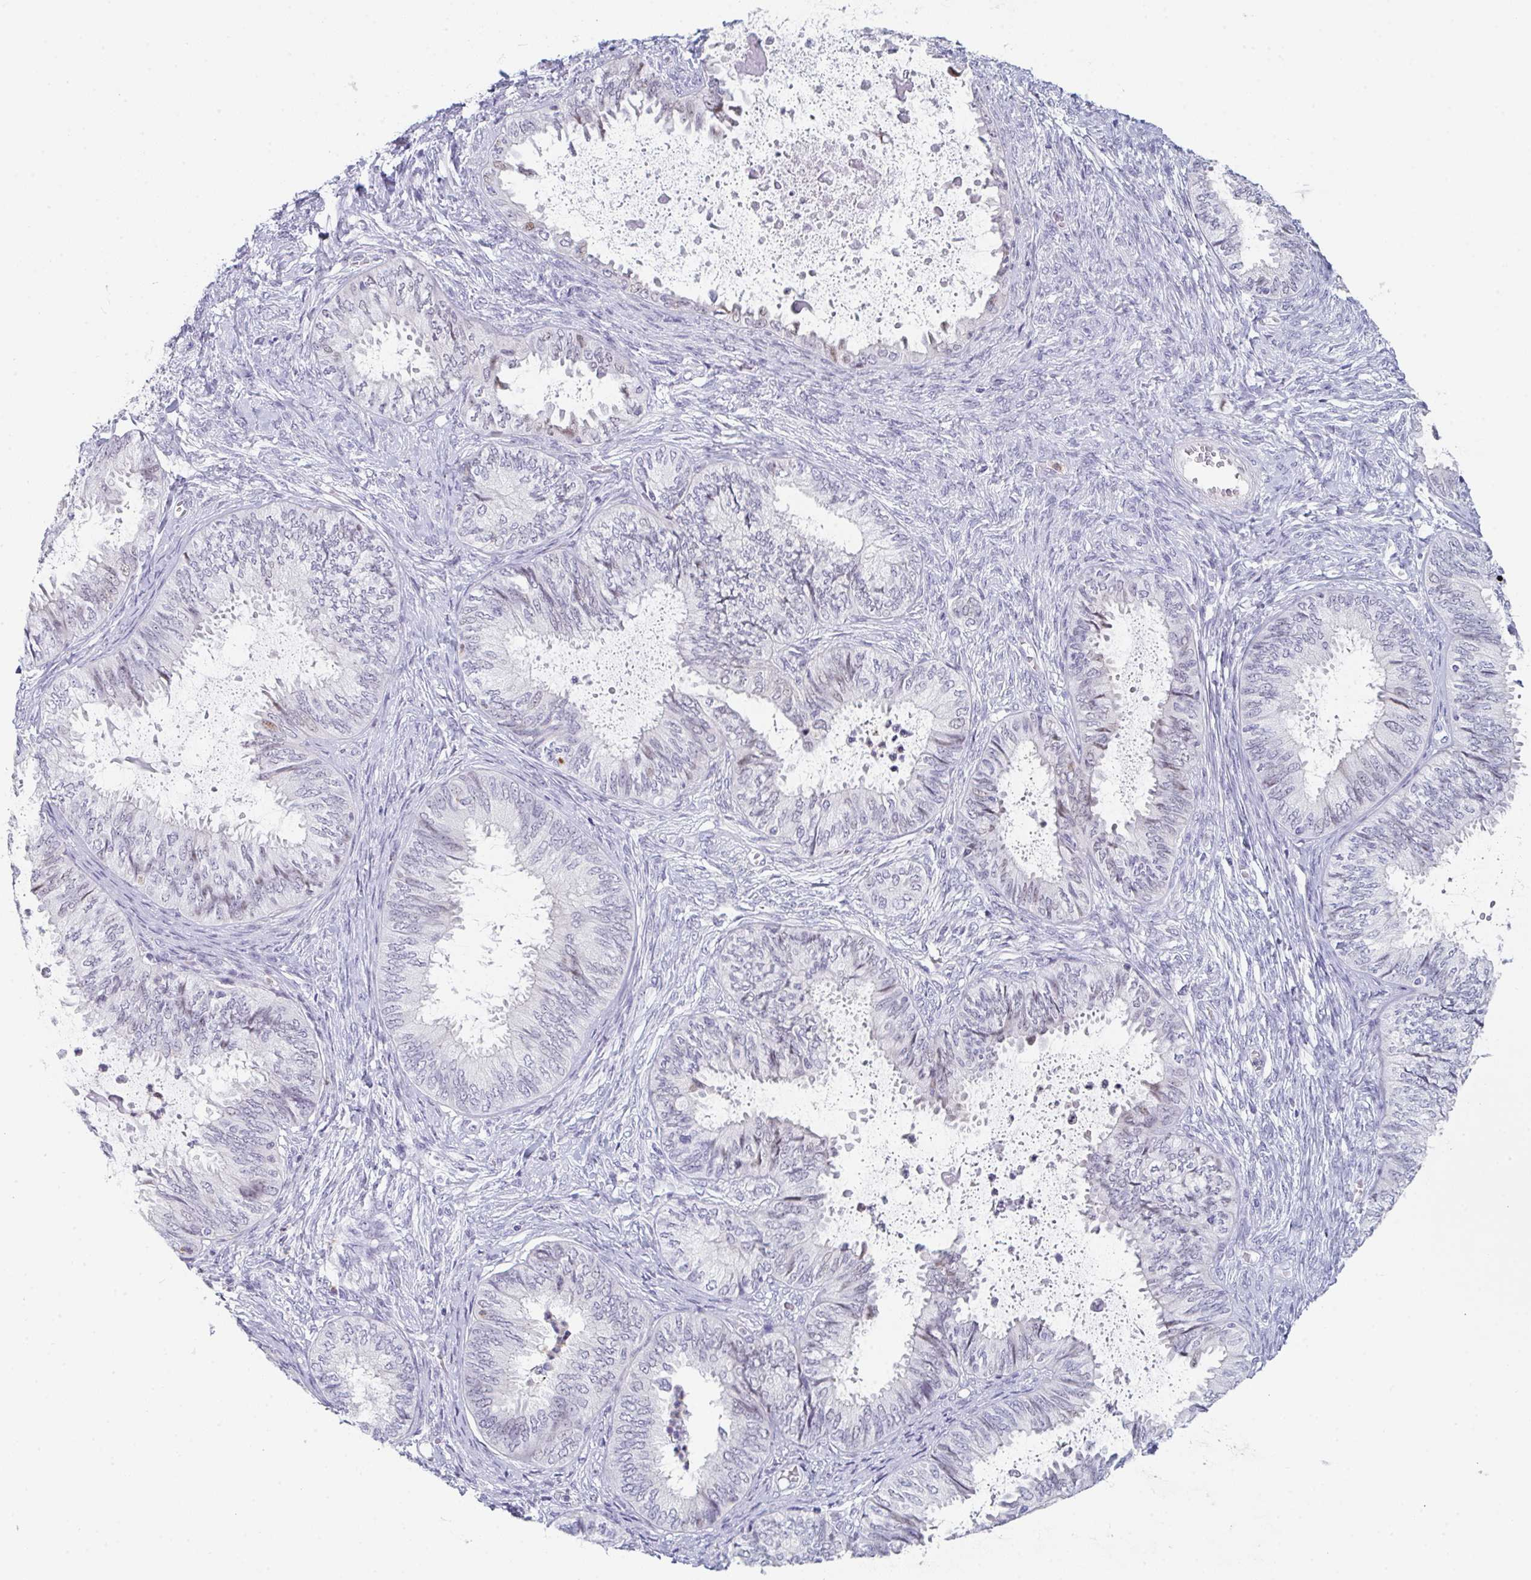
{"staining": {"intensity": "negative", "quantity": "none", "location": "none"}, "tissue": "ovarian cancer", "cell_type": "Tumor cells", "image_type": "cancer", "snomed": [{"axis": "morphology", "description": "Carcinoma, endometroid"}, {"axis": "topography", "description": "Ovary"}], "caption": "Tumor cells show no significant positivity in ovarian cancer.", "gene": "RUBCN", "patient": {"sex": "female", "age": 70}}